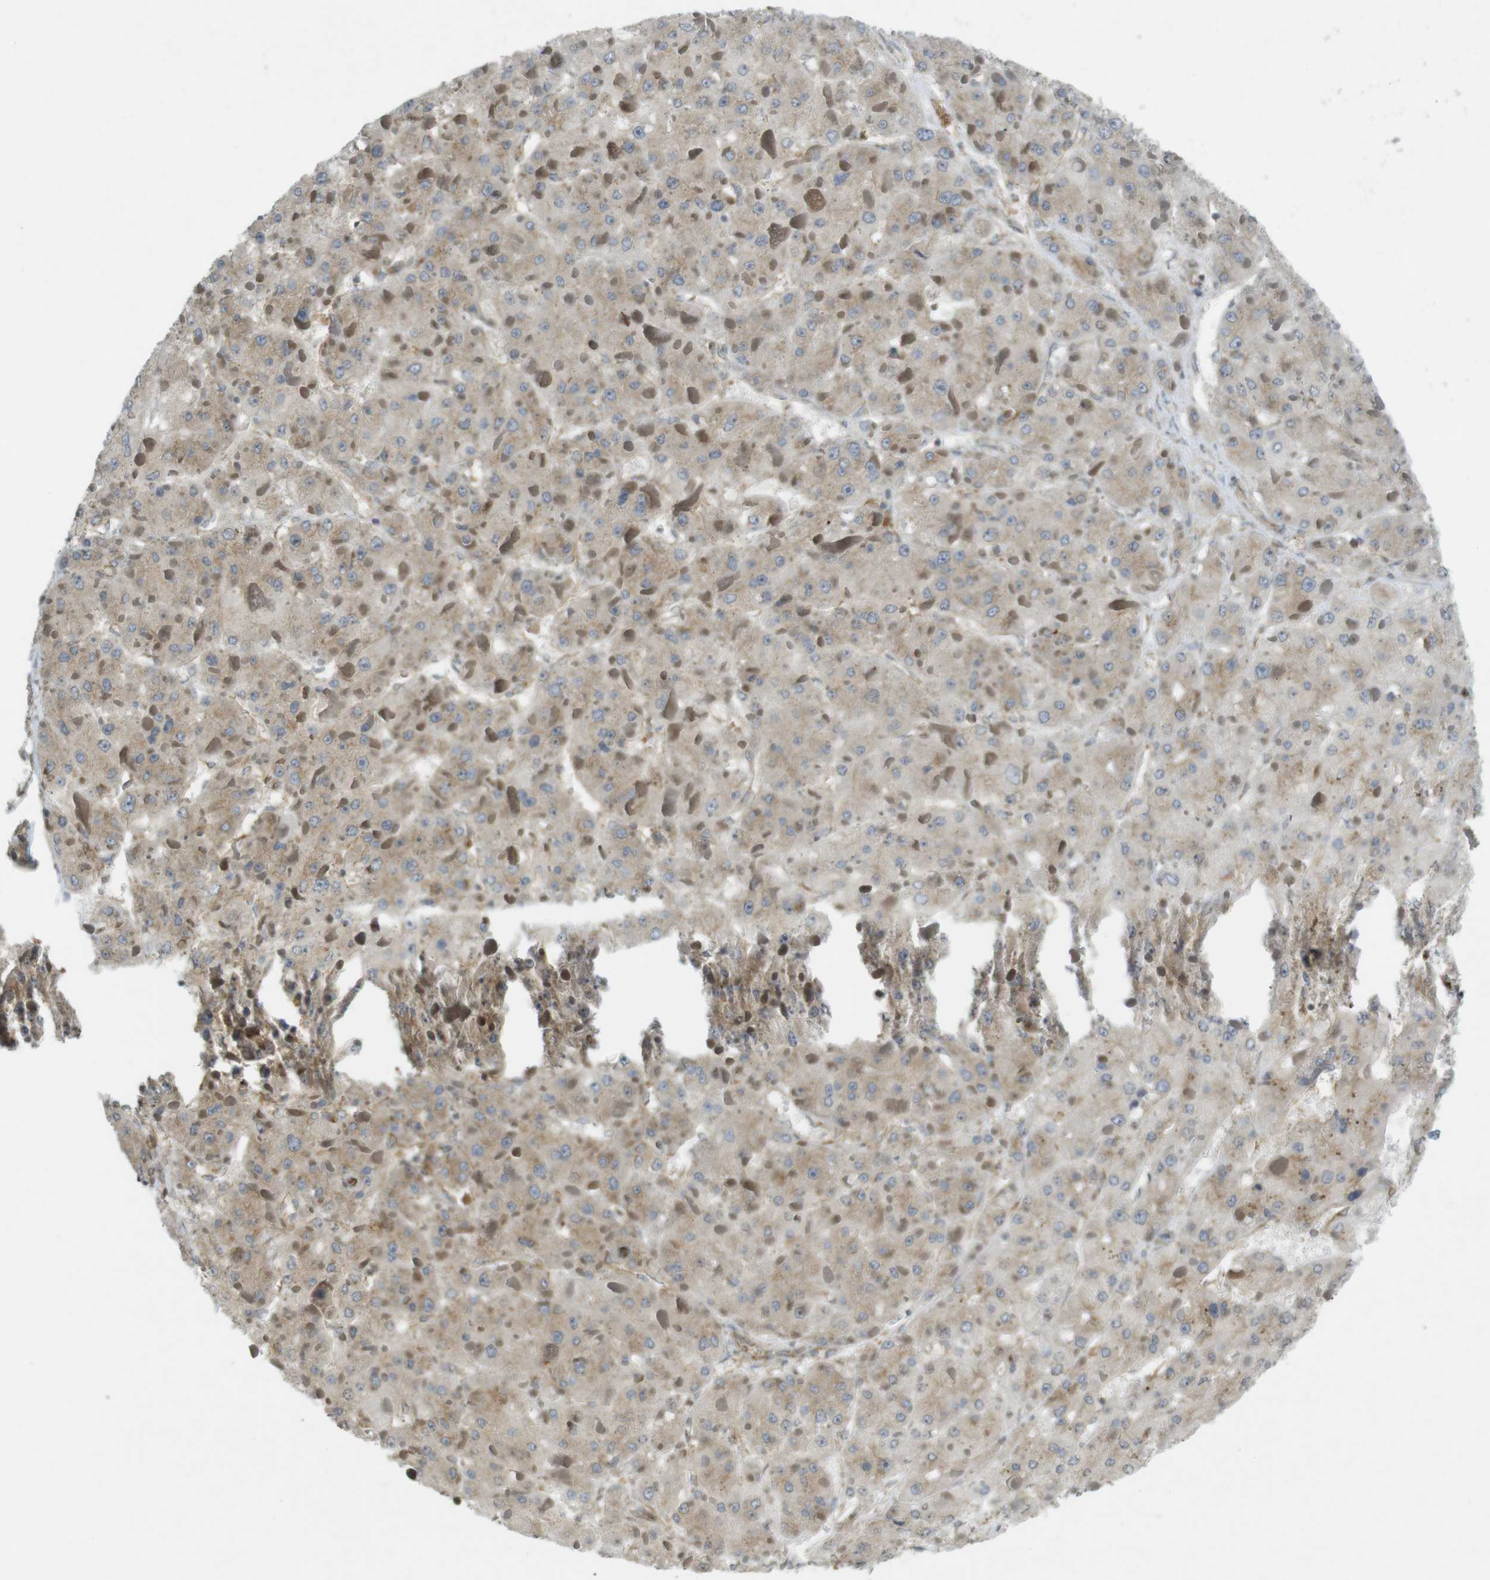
{"staining": {"intensity": "weak", "quantity": ">75%", "location": "cytoplasmic/membranous"}, "tissue": "liver cancer", "cell_type": "Tumor cells", "image_type": "cancer", "snomed": [{"axis": "morphology", "description": "Carcinoma, Hepatocellular, NOS"}, {"axis": "topography", "description": "Liver"}], "caption": "Approximately >75% of tumor cells in liver hepatocellular carcinoma demonstrate weak cytoplasmic/membranous protein expression as visualized by brown immunohistochemical staining.", "gene": "KIF5B", "patient": {"sex": "female", "age": 73}}